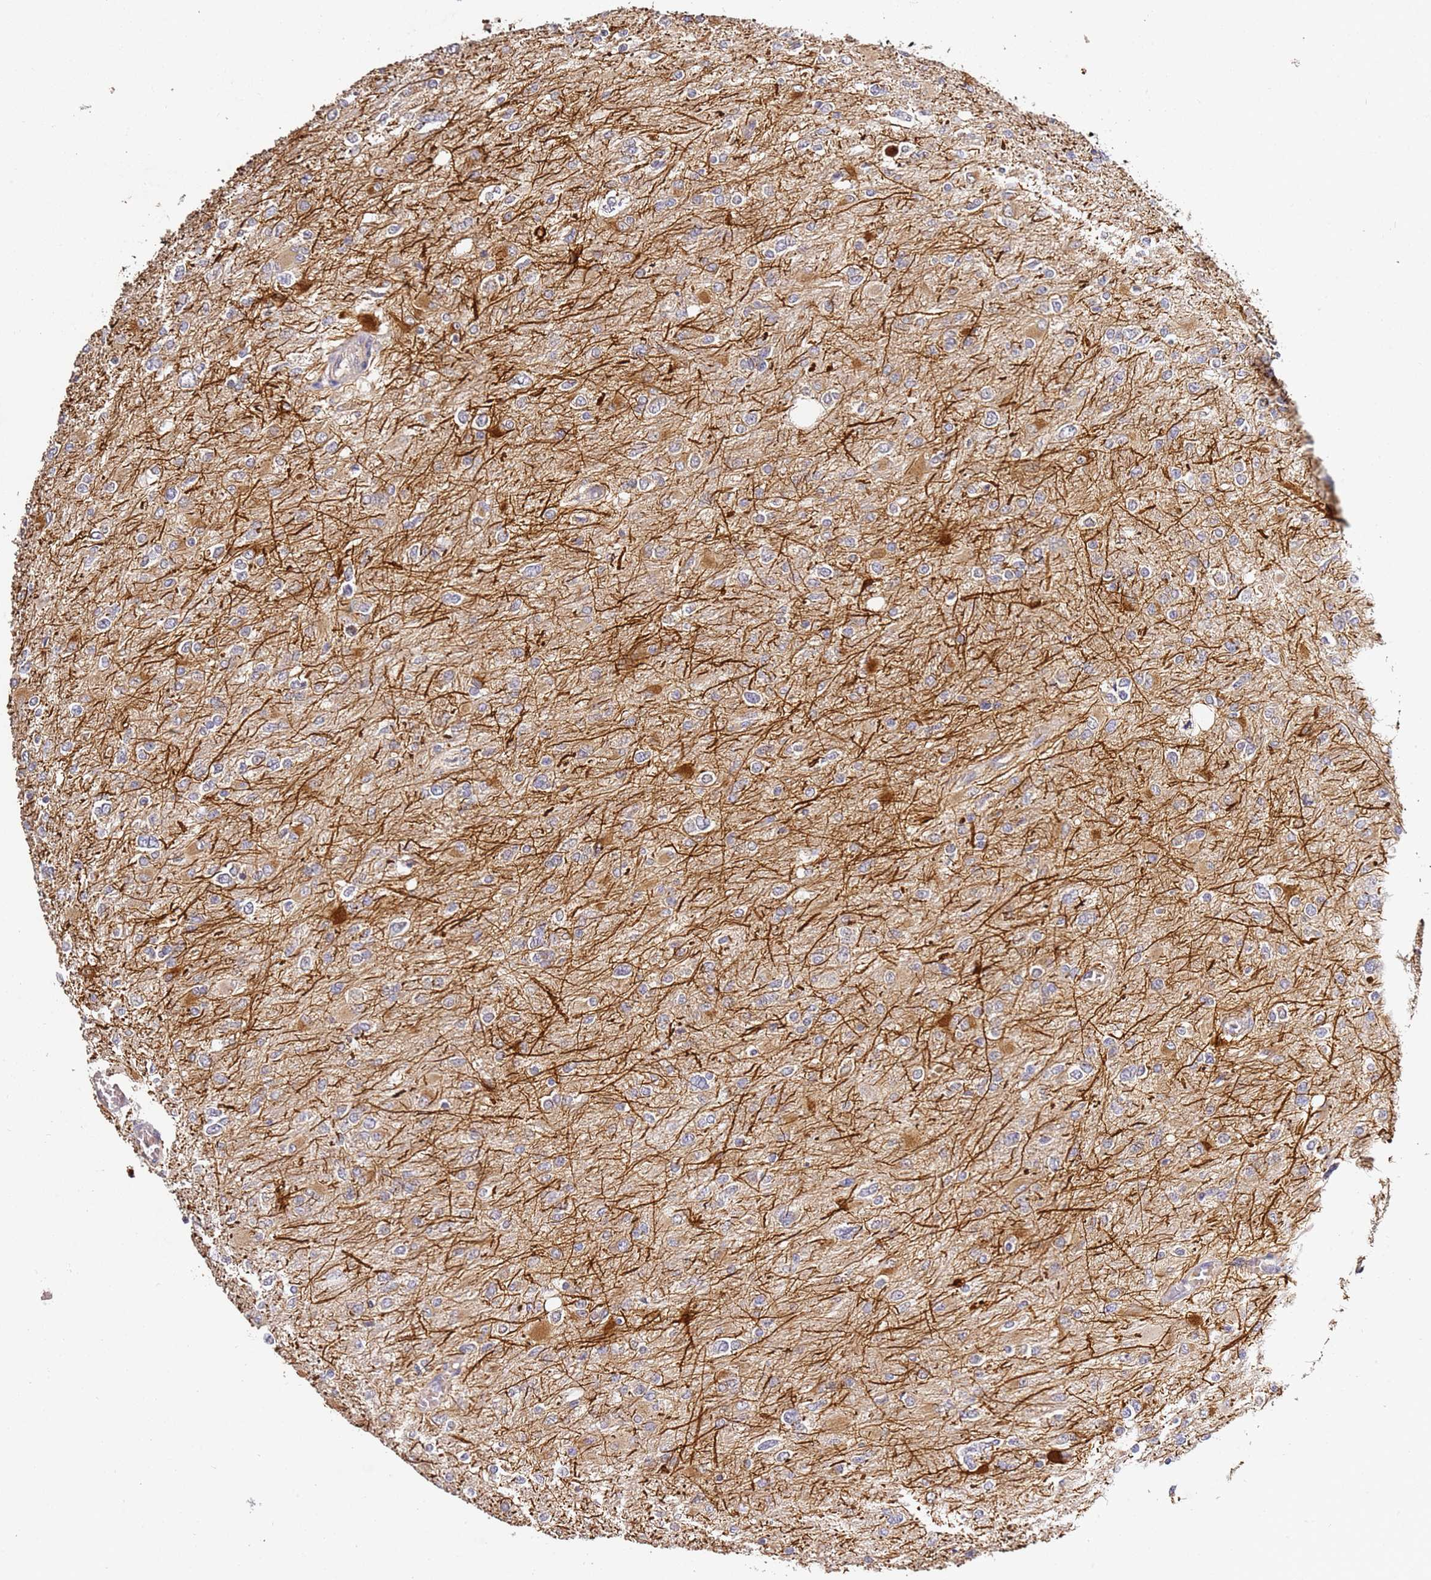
{"staining": {"intensity": "weak", "quantity": "<25%", "location": "cytoplasmic/membranous"}, "tissue": "glioma", "cell_type": "Tumor cells", "image_type": "cancer", "snomed": [{"axis": "morphology", "description": "Glioma, malignant, High grade"}, {"axis": "topography", "description": "Cerebral cortex"}], "caption": "Micrograph shows no significant protein staining in tumor cells of glioma.", "gene": "OSBPL2", "patient": {"sex": "female", "age": 36}}